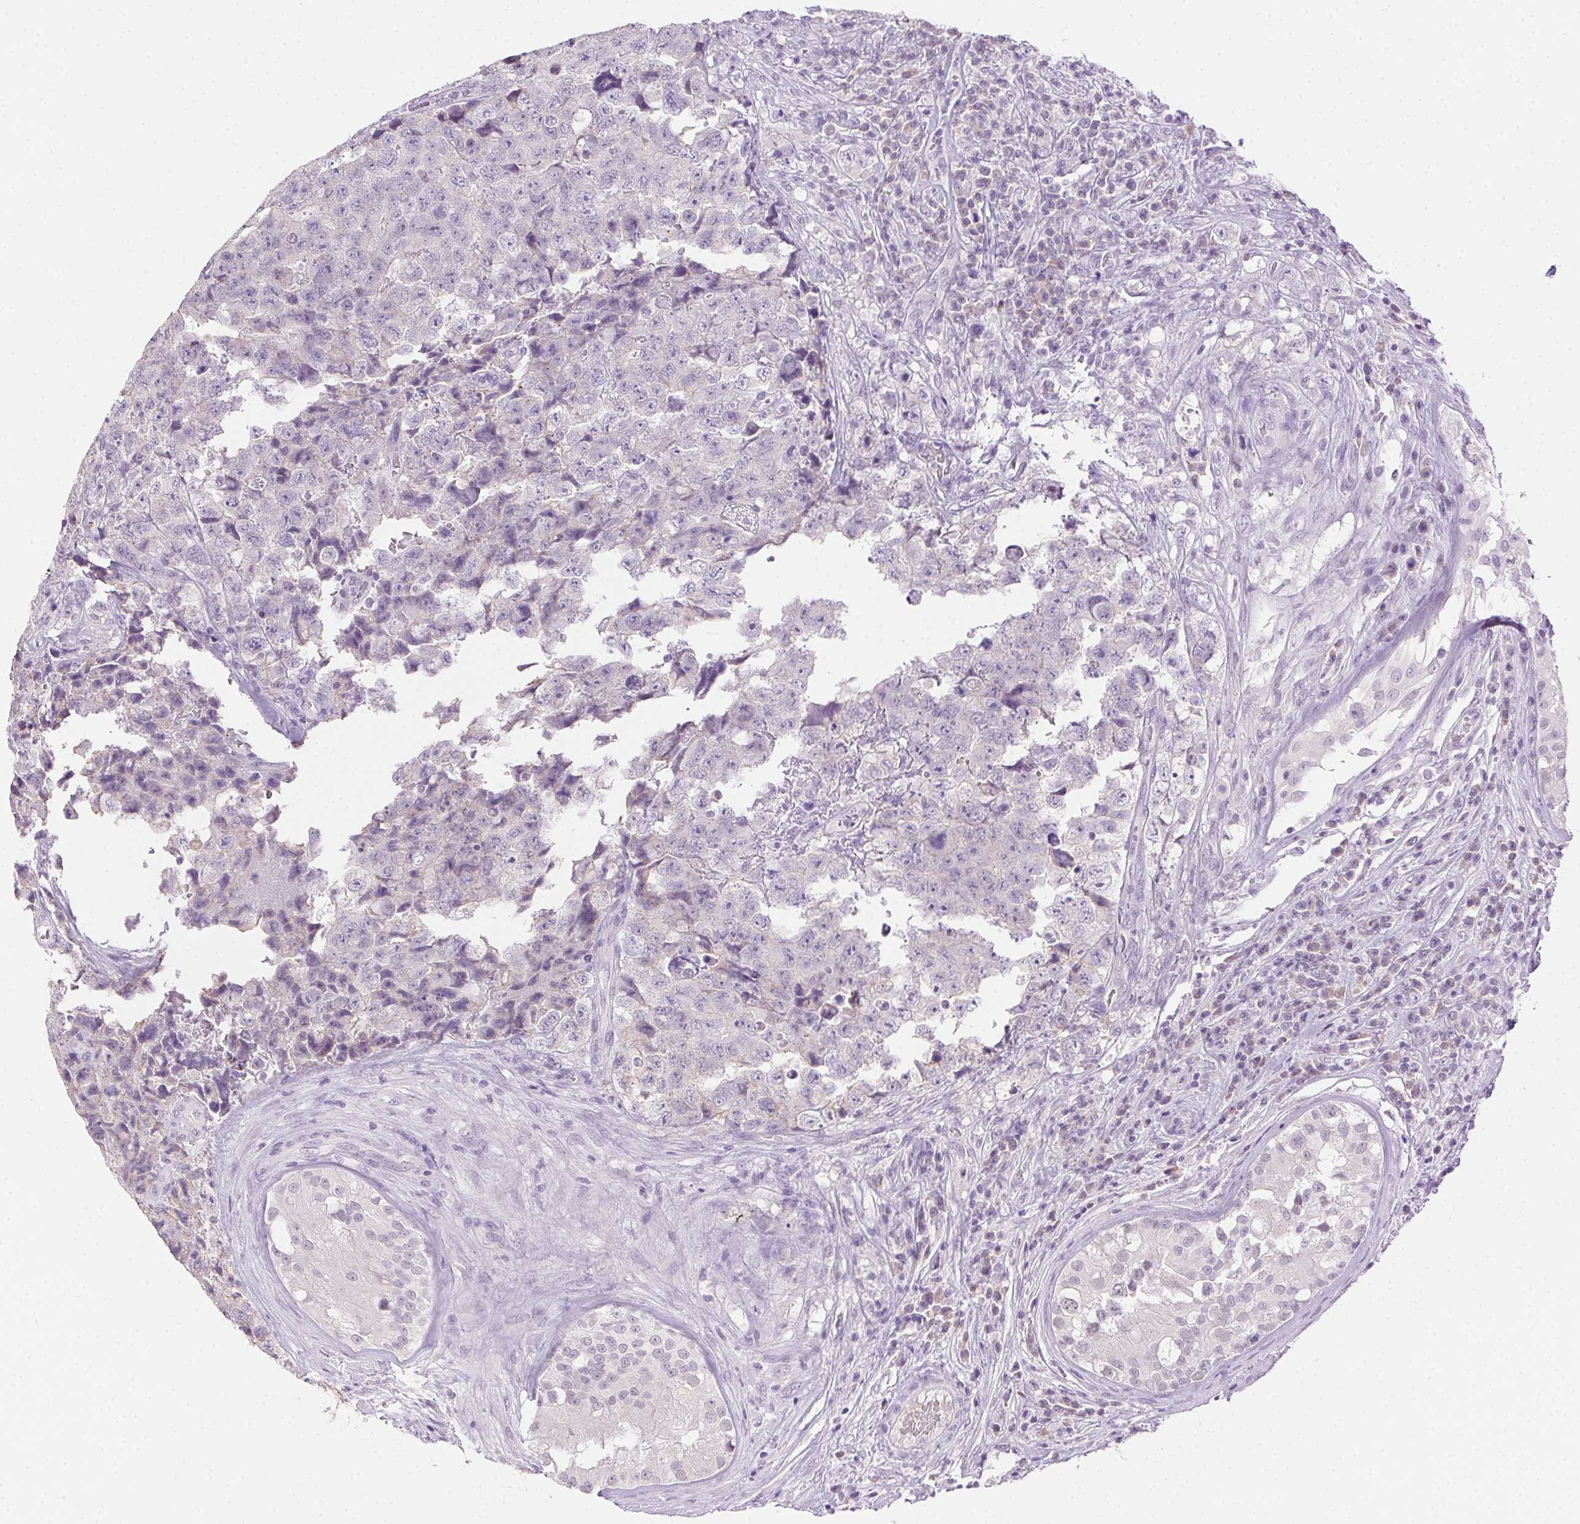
{"staining": {"intensity": "negative", "quantity": "none", "location": "none"}, "tissue": "testis cancer", "cell_type": "Tumor cells", "image_type": "cancer", "snomed": [{"axis": "morphology", "description": "Carcinoma, Embryonal, NOS"}, {"axis": "topography", "description": "Testis"}], "caption": "Tumor cells show no significant expression in testis cancer (embryonal carcinoma).", "gene": "CLDN10", "patient": {"sex": "male", "age": 18}}